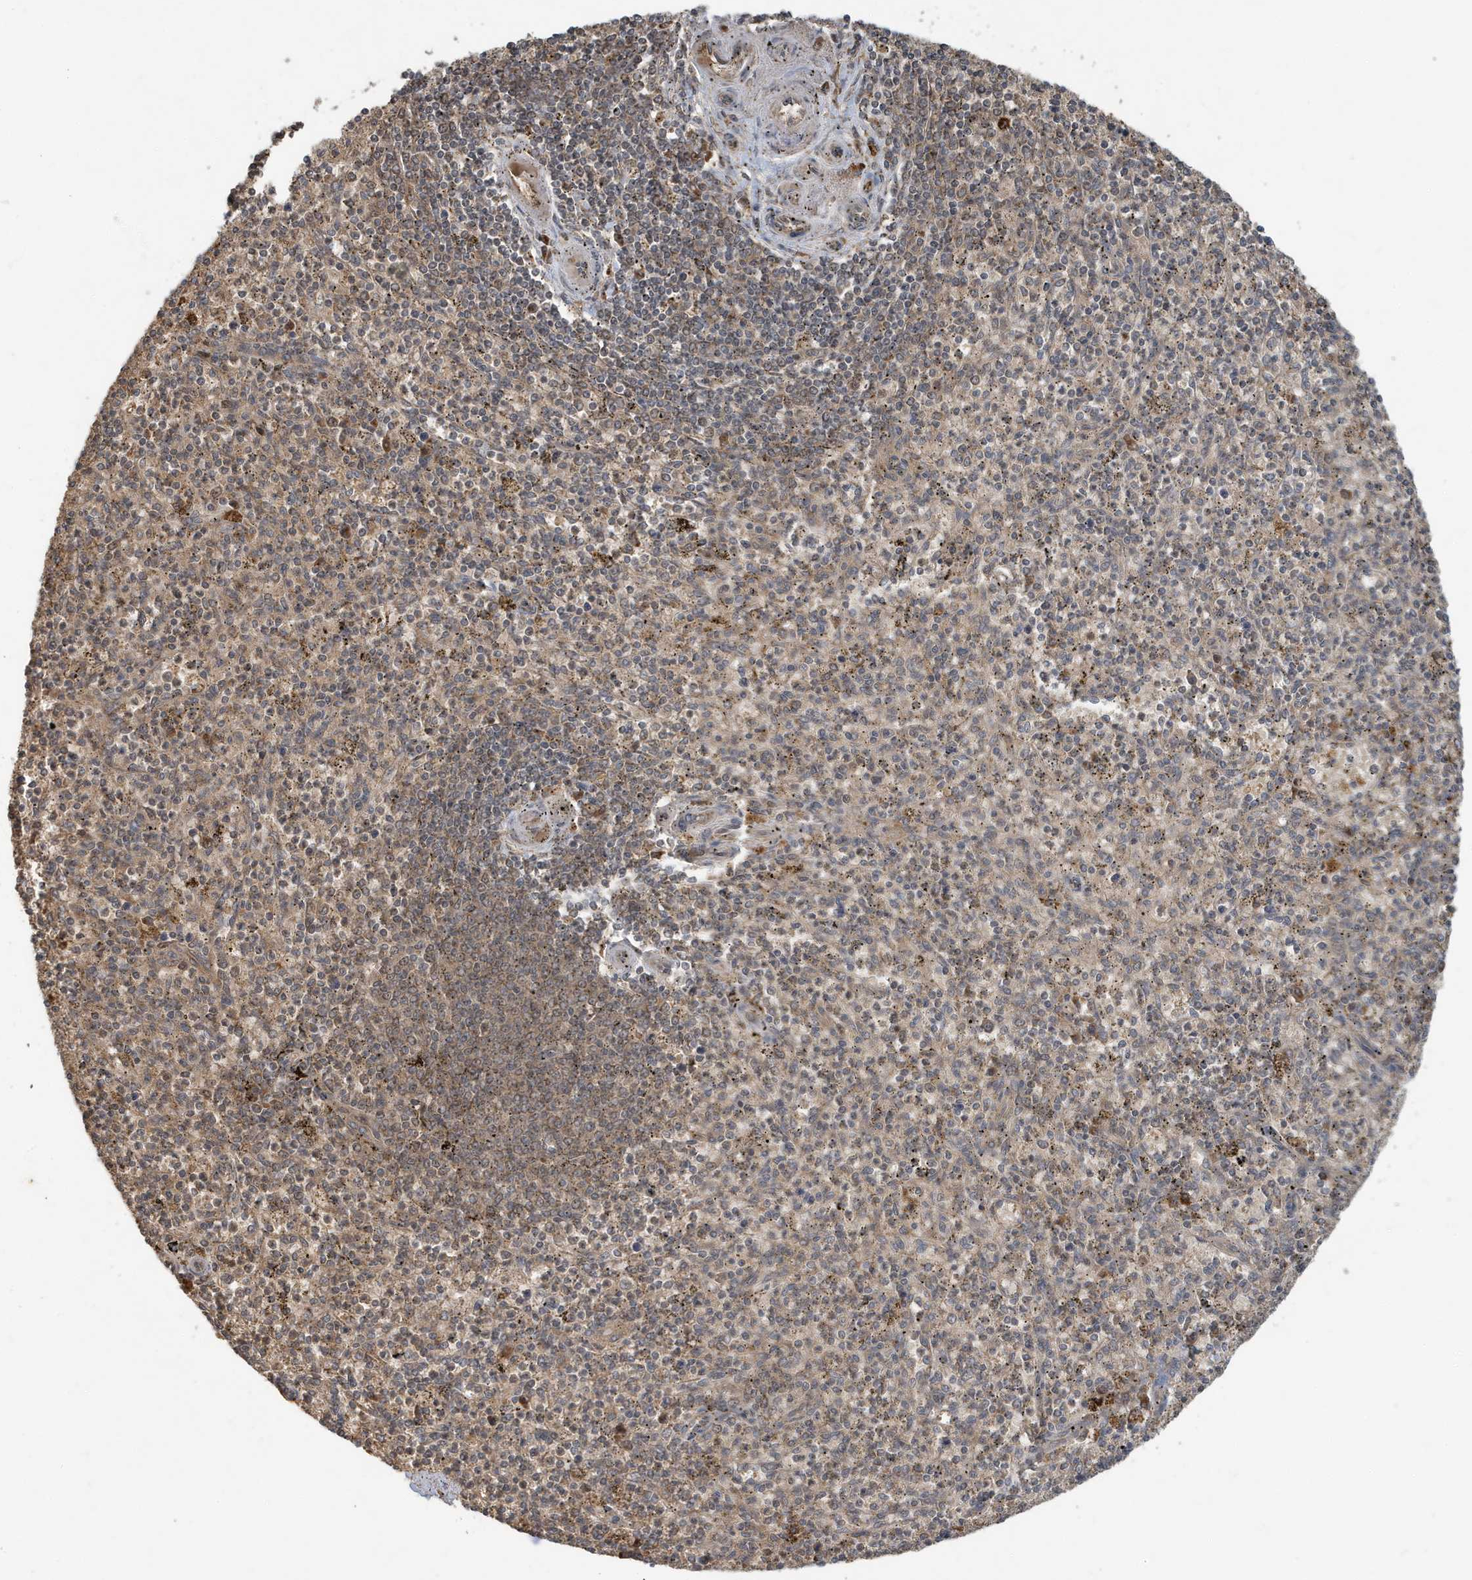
{"staining": {"intensity": "weak", "quantity": "25%-75%", "location": "cytoplasmic/membranous"}, "tissue": "spleen", "cell_type": "Cells in red pulp", "image_type": "normal", "snomed": [{"axis": "morphology", "description": "Normal tissue, NOS"}, {"axis": "topography", "description": "Spleen"}], "caption": "Protein expression by immunohistochemistry demonstrates weak cytoplasmic/membranous expression in about 25%-75% of cells in red pulp in normal spleen. (Brightfield microscopy of DAB IHC at high magnification).", "gene": "ABCB9", "patient": {"sex": "male", "age": 72}}